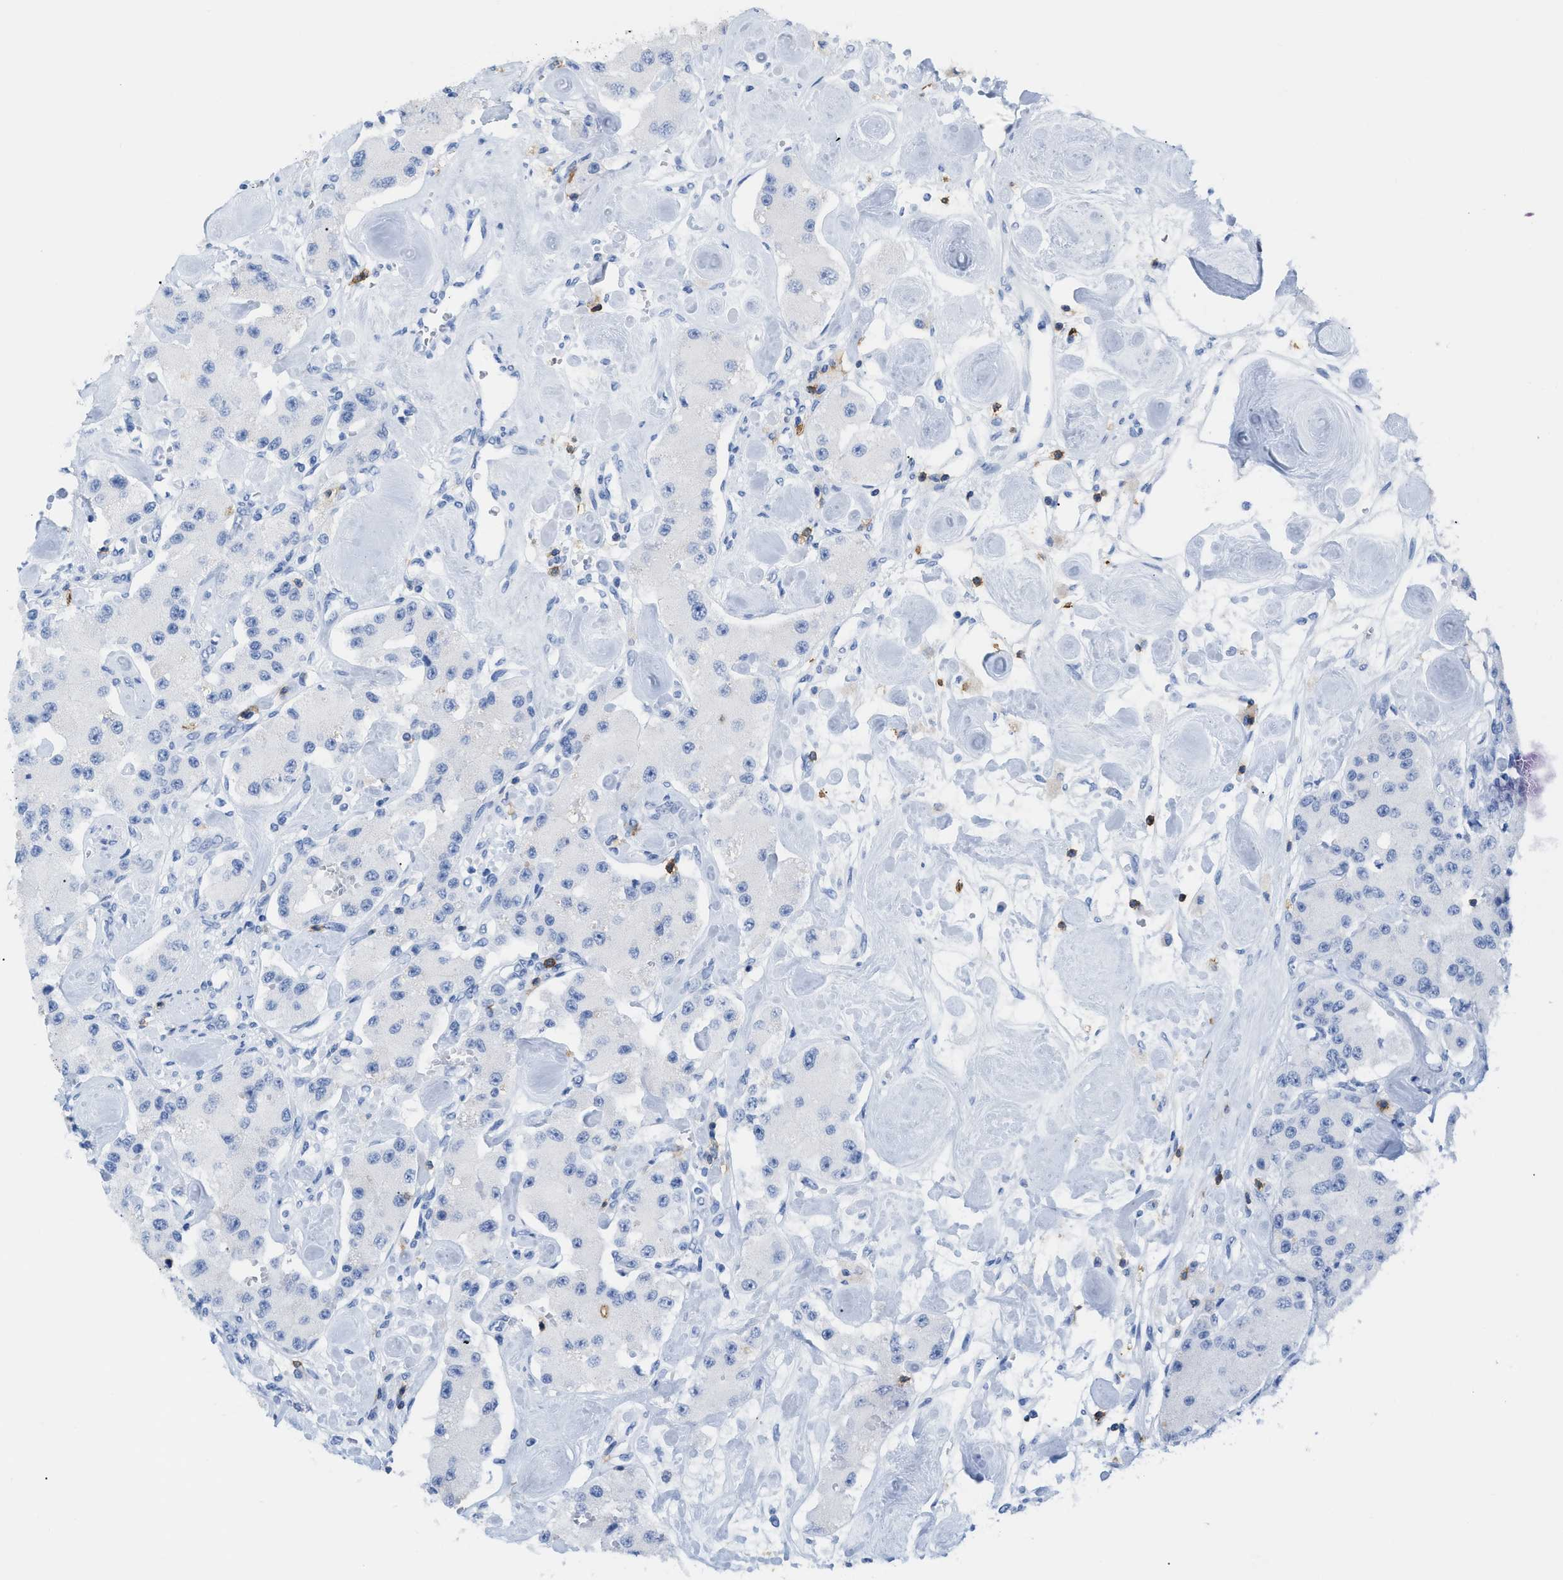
{"staining": {"intensity": "negative", "quantity": "none", "location": "none"}, "tissue": "carcinoid", "cell_type": "Tumor cells", "image_type": "cancer", "snomed": [{"axis": "morphology", "description": "Carcinoid, malignant, NOS"}, {"axis": "topography", "description": "Pancreas"}], "caption": "Histopathology image shows no protein staining in tumor cells of carcinoid tissue.", "gene": "CD5", "patient": {"sex": "male", "age": 41}}